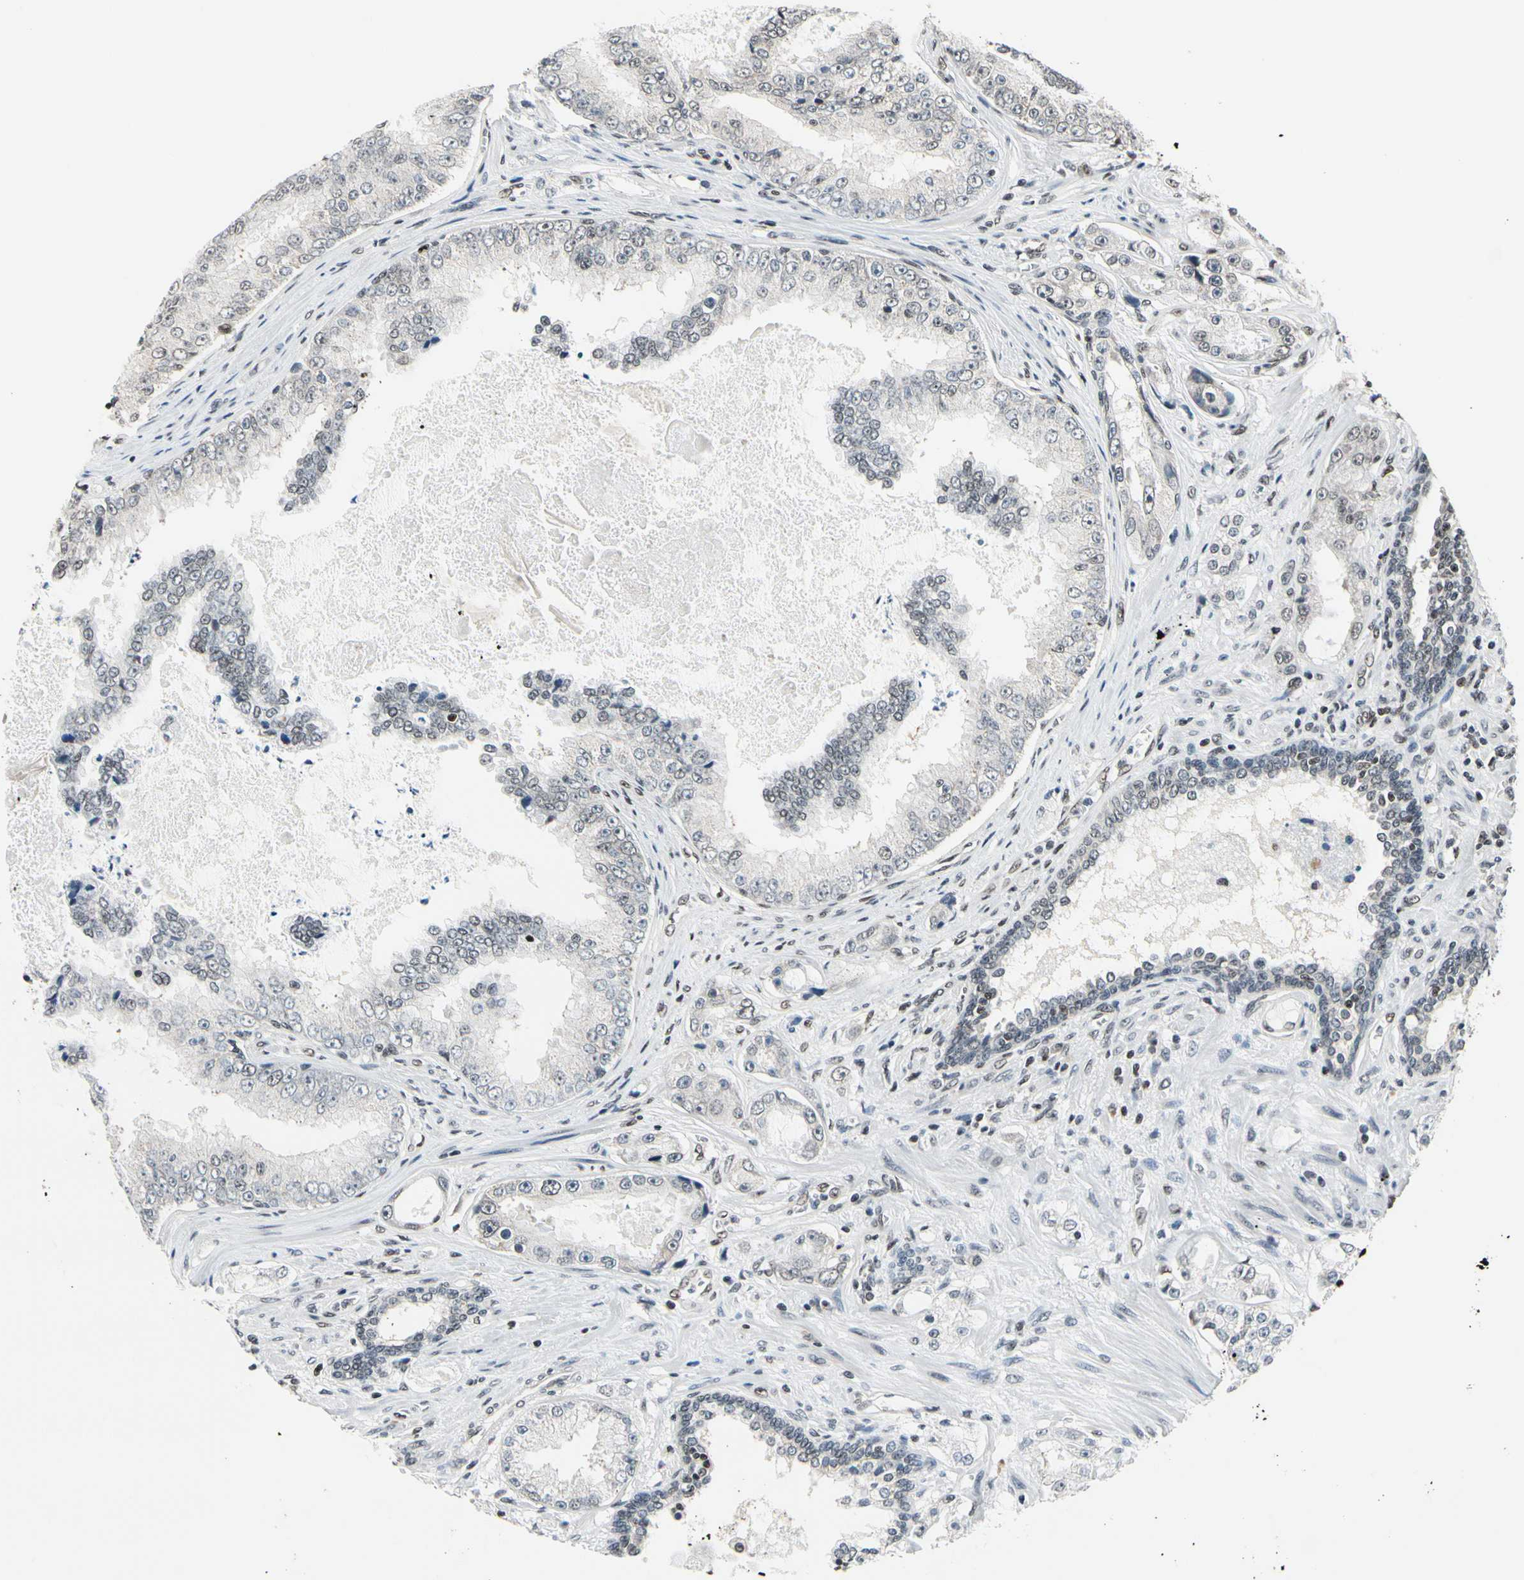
{"staining": {"intensity": "weak", "quantity": ">75%", "location": "nuclear"}, "tissue": "prostate cancer", "cell_type": "Tumor cells", "image_type": "cancer", "snomed": [{"axis": "morphology", "description": "Adenocarcinoma, High grade"}, {"axis": "topography", "description": "Prostate"}], "caption": "IHC micrograph of neoplastic tissue: prostate cancer (high-grade adenocarcinoma) stained using immunohistochemistry exhibits low levels of weak protein expression localized specifically in the nuclear of tumor cells, appearing as a nuclear brown color.", "gene": "RECQL", "patient": {"sex": "male", "age": 73}}